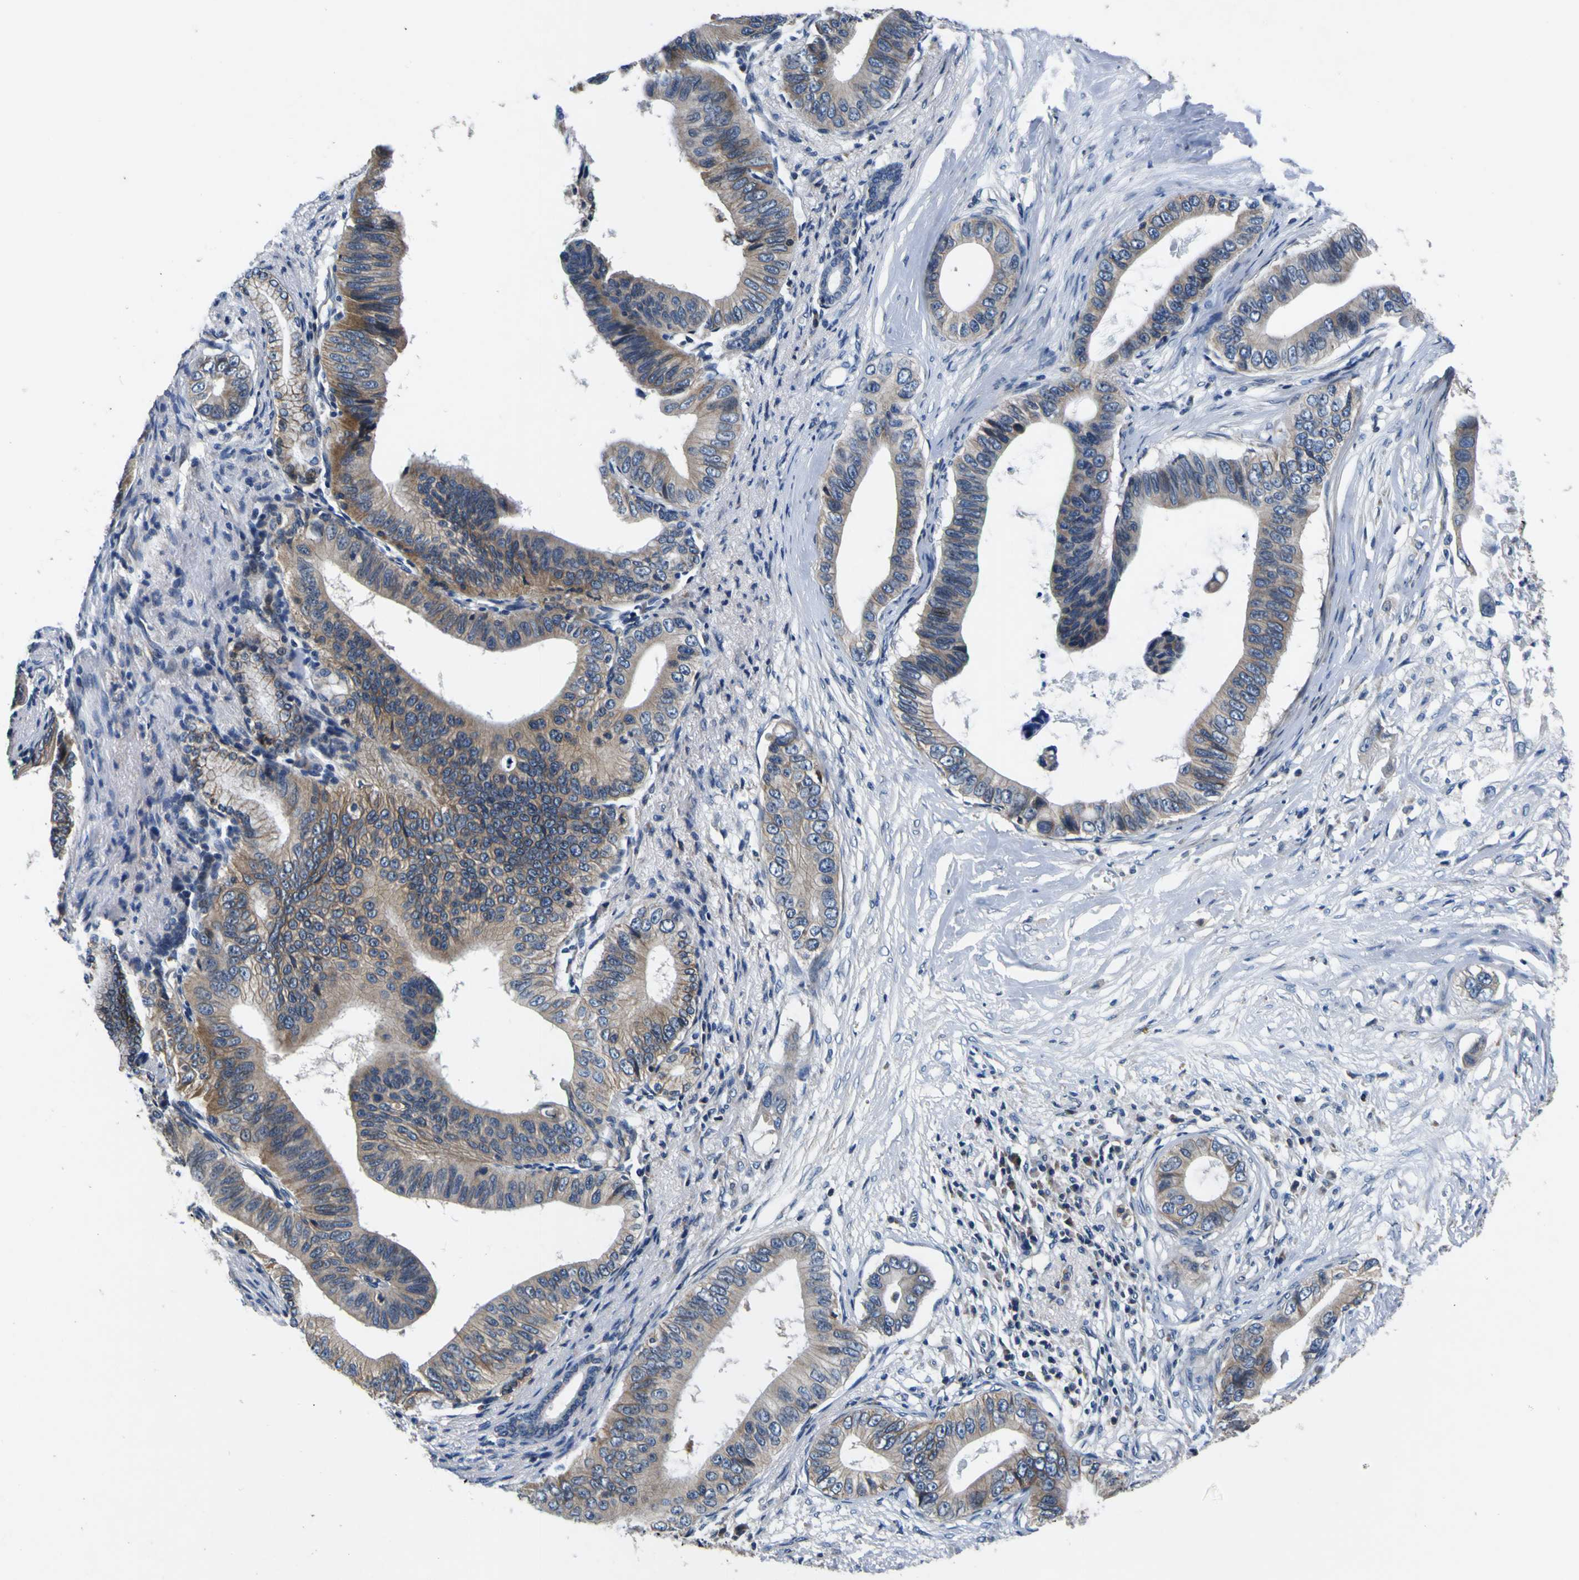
{"staining": {"intensity": "weak", "quantity": "25%-75%", "location": "cytoplasmic/membranous"}, "tissue": "pancreatic cancer", "cell_type": "Tumor cells", "image_type": "cancer", "snomed": [{"axis": "morphology", "description": "Adenocarcinoma, NOS"}, {"axis": "topography", "description": "Pancreas"}], "caption": "Brown immunohistochemical staining in human adenocarcinoma (pancreatic) reveals weak cytoplasmic/membranous staining in approximately 25%-75% of tumor cells.", "gene": "EPHB4", "patient": {"sex": "male", "age": 77}}